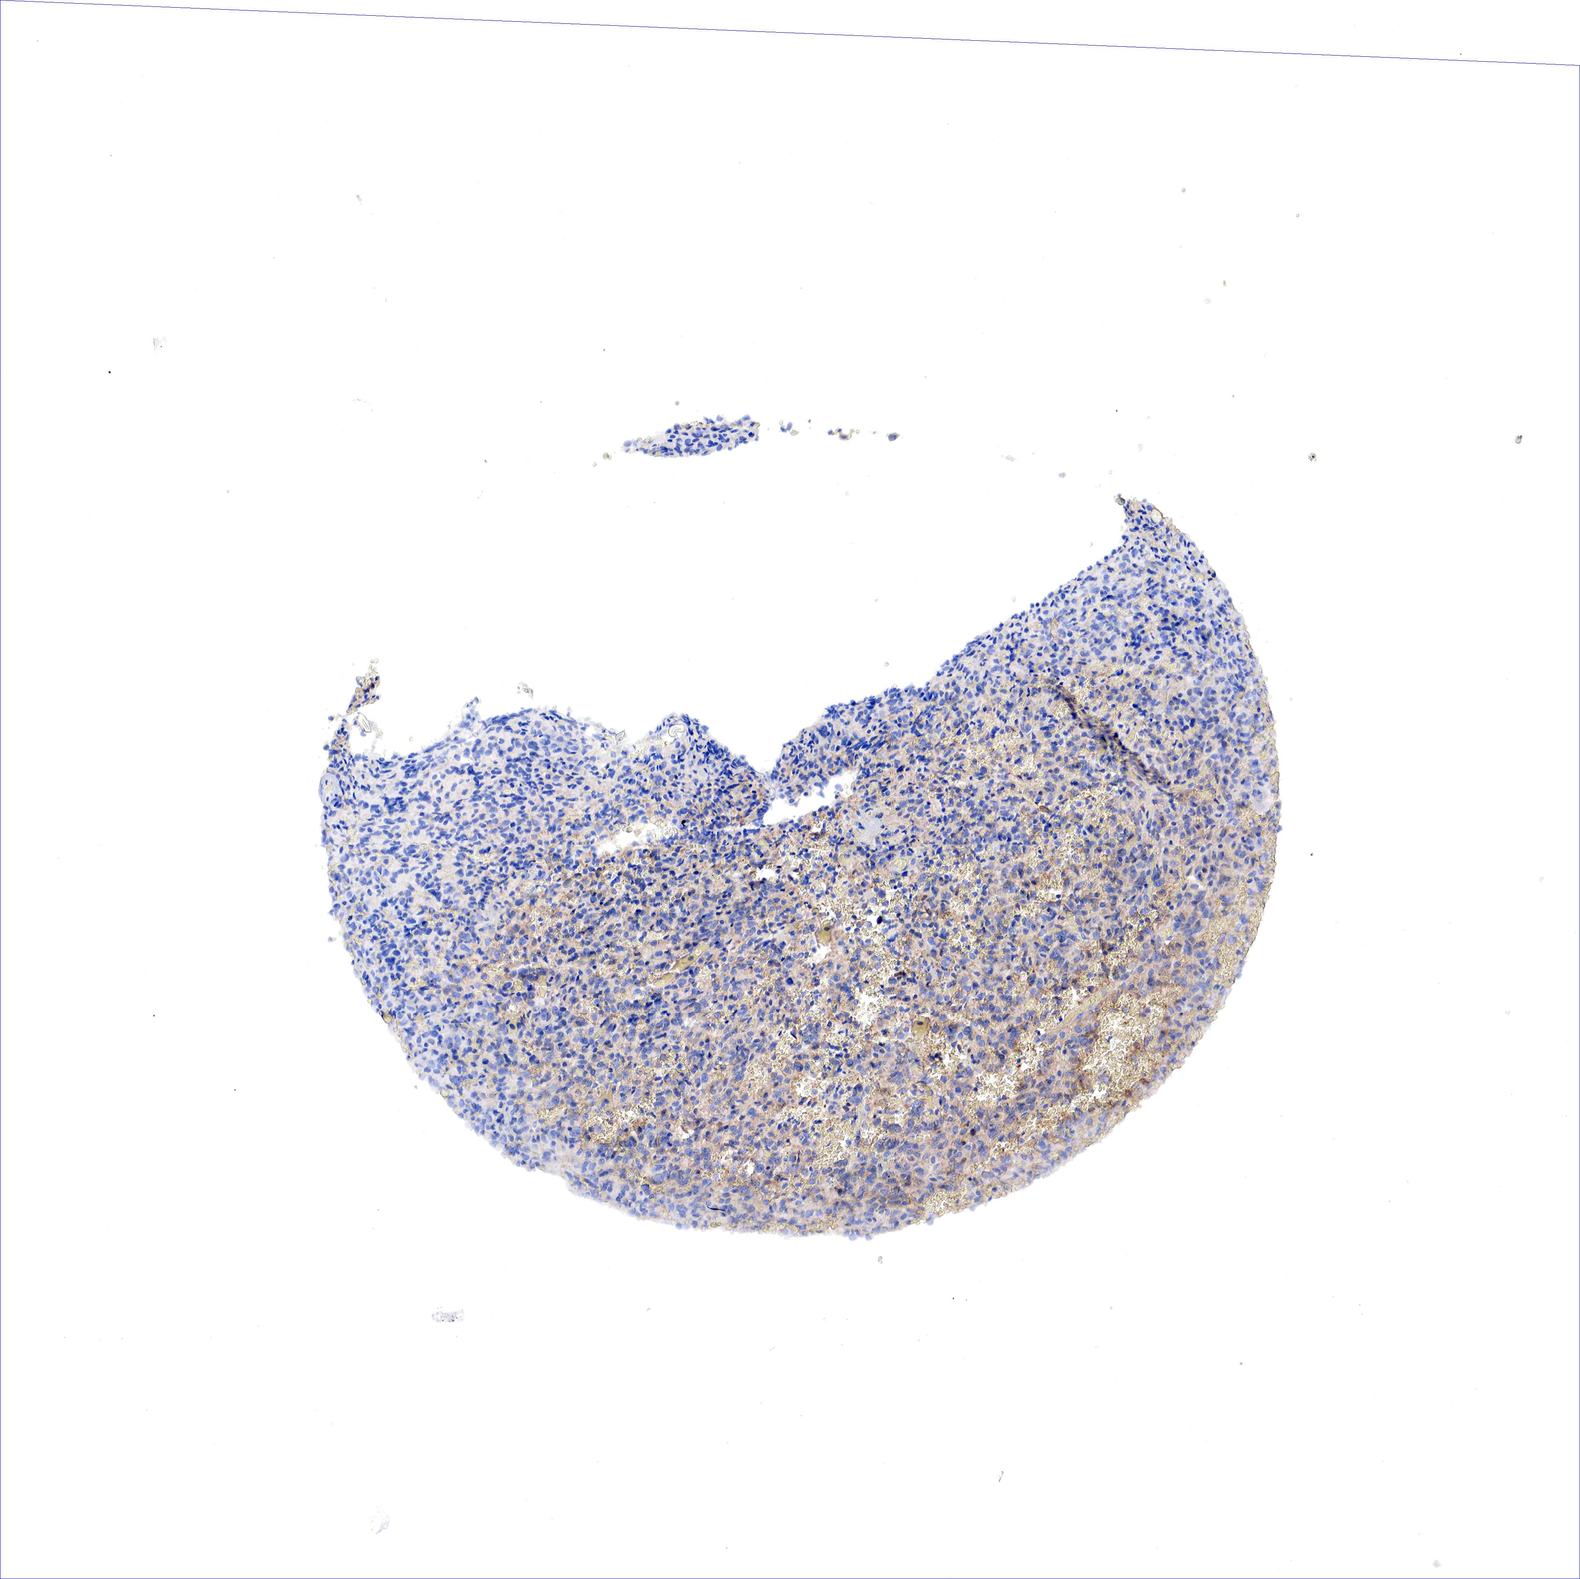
{"staining": {"intensity": "weak", "quantity": "25%-75%", "location": "cytoplasmic/membranous"}, "tissue": "glioma", "cell_type": "Tumor cells", "image_type": "cancer", "snomed": [{"axis": "morphology", "description": "Glioma, malignant, High grade"}, {"axis": "topography", "description": "Brain"}], "caption": "Immunohistochemical staining of glioma shows weak cytoplasmic/membranous protein expression in approximately 25%-75% of tumor cells.", "gene": "RDX", "patient": {"sex": "male", "age": 56}}